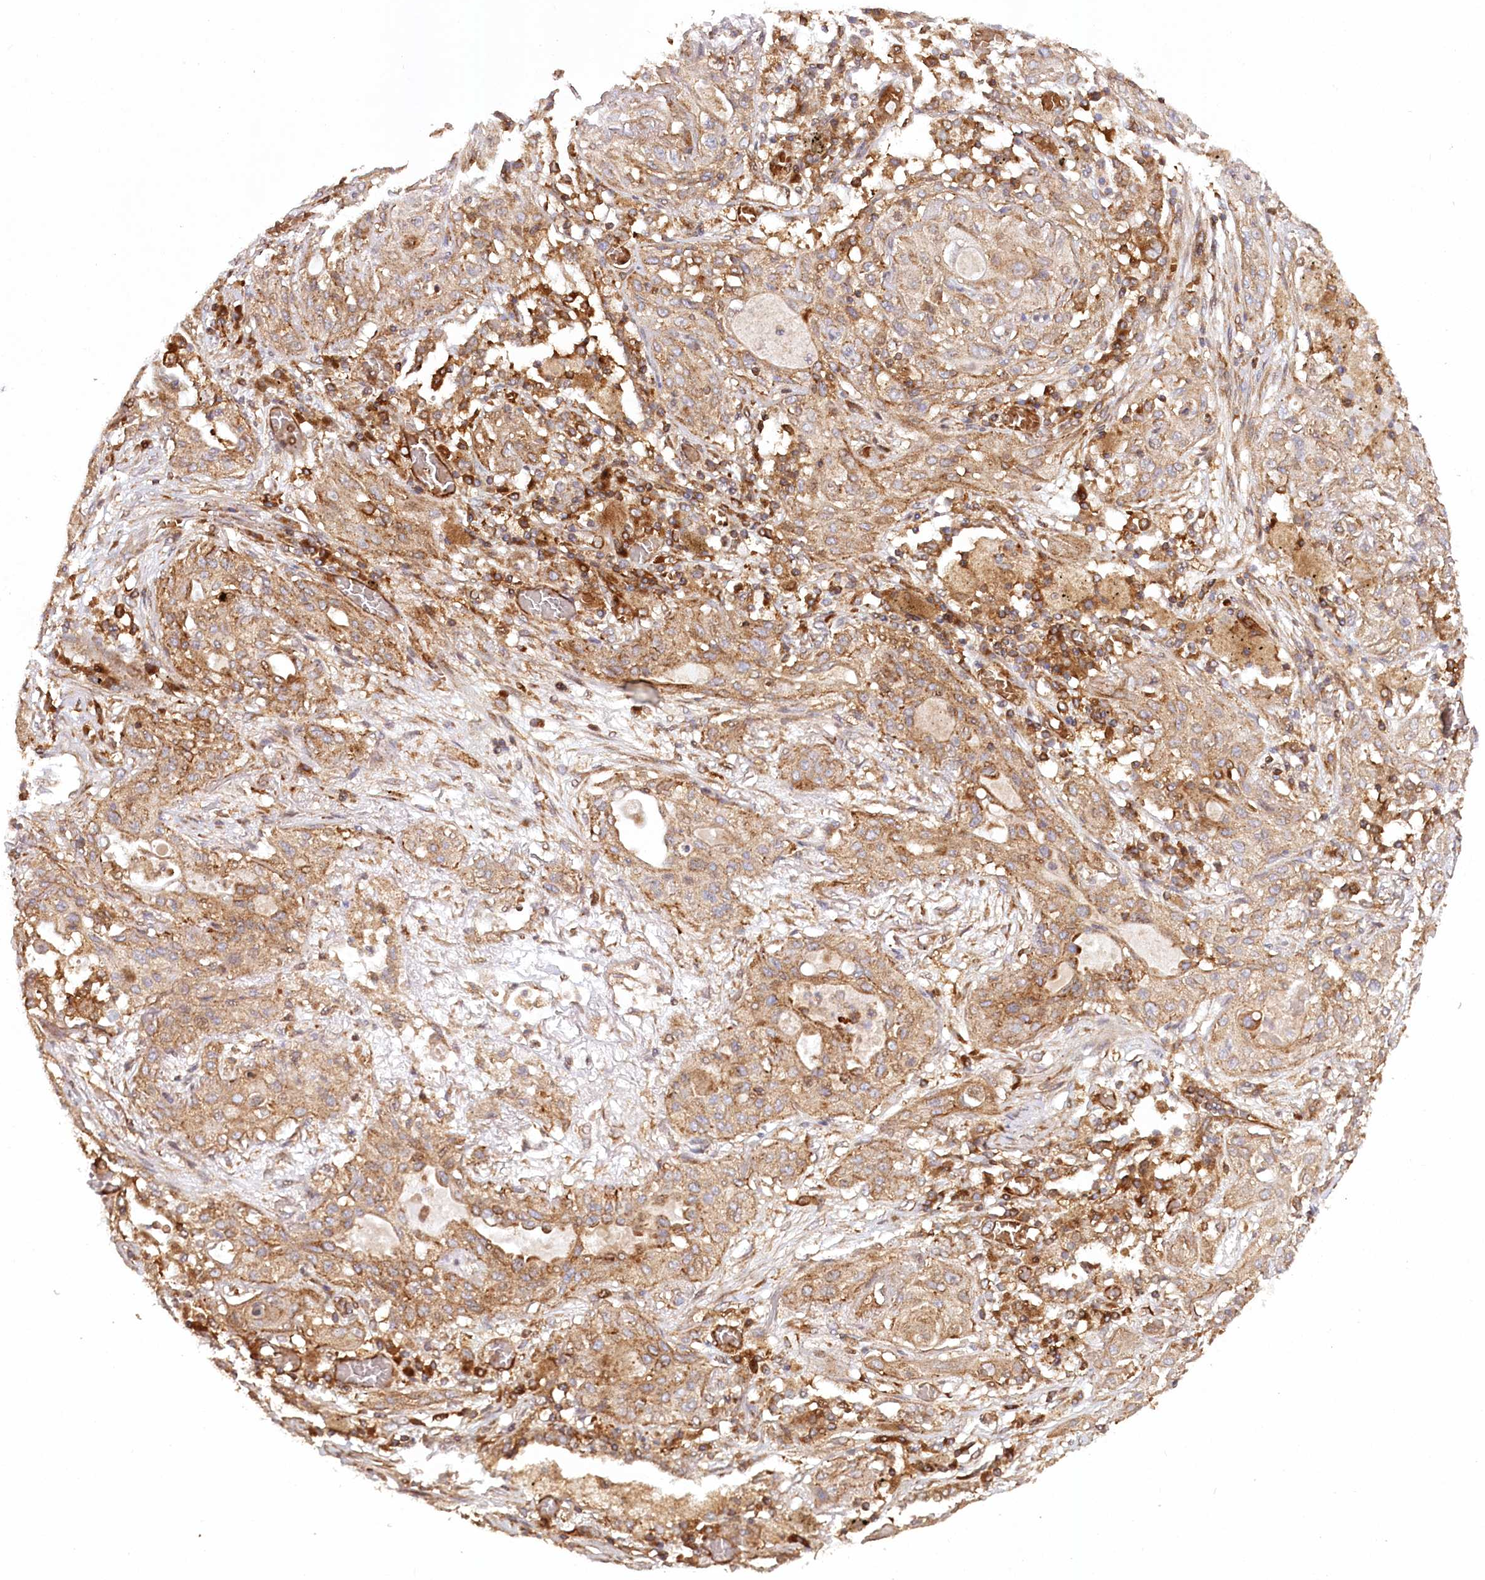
{"staining": {"intensity": "moderate", "quantity": ">75%", "location": "cytoplasmic/membranous"}, "tissue": "lung cancer", "cell_type": "Tumor cells", "image_type": "cancer", "snomed": [{"axis": "morphology", "description": "Squamous cell carcinoma, NOS"}, {"axis": "topography", "description": "Lung"}], "caption": "Immunohistochemical staining of human squamous cell carcinoma (lung) demonstrates medium levels of moderate cytoplasmic/membranous staining in approximately >75% of tumor cells. The staining was performed using DAB, with brown indicating positive protein expression. Nuclei are stained blue with hematoxylin.", "gene": "PAIP2", "patient": {"sex": "female", "age": 47}}